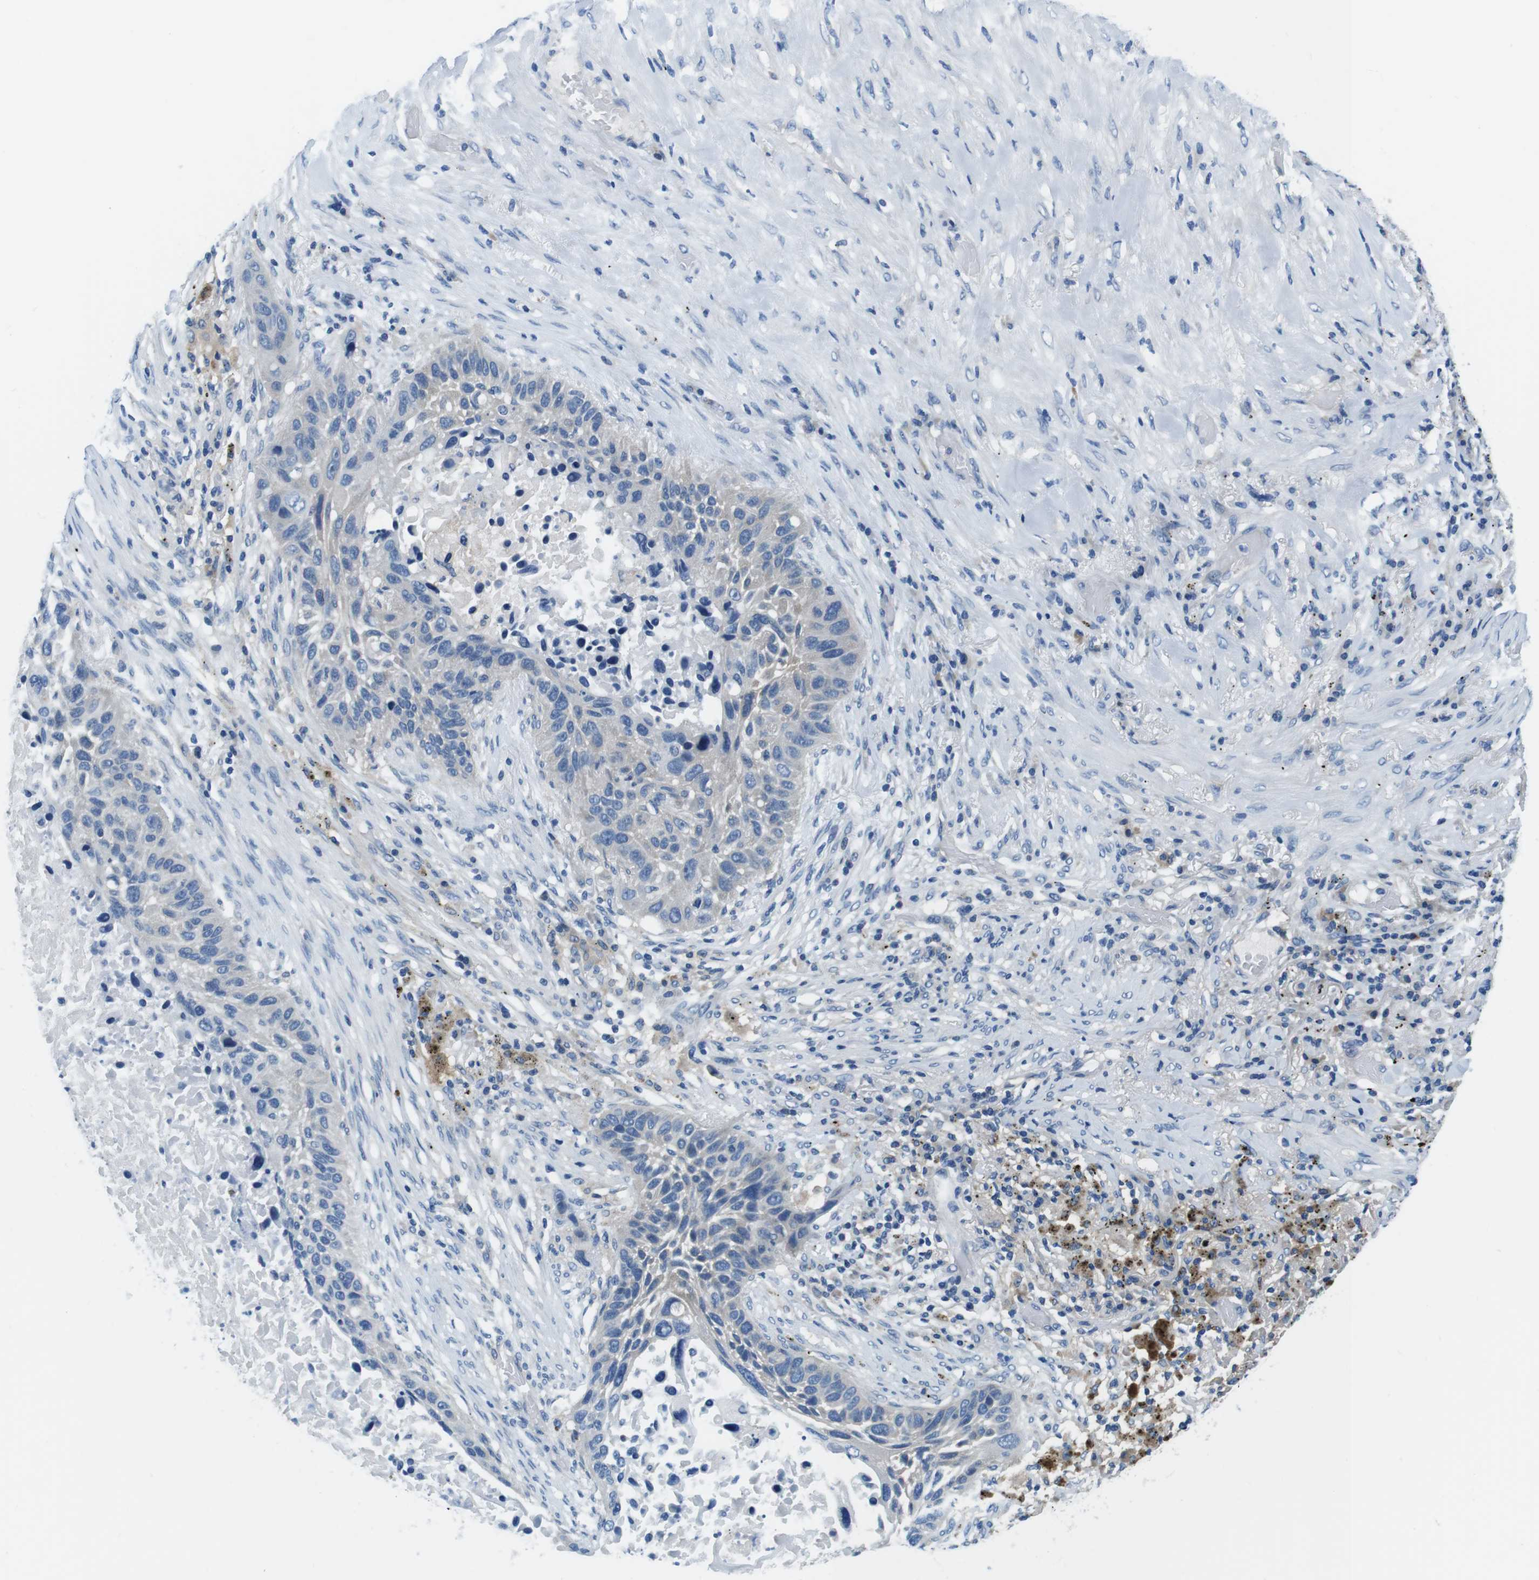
{"staining": {"intensity": "negative", "quantity": "none", "location": "none"}, "tissue": "lung cancer", "cell_type": "Tumor cells", "image_type": "cancer", "snomed": [{"axis": "morphology", "description": "Squamous cell carcinoma, NOS"}, {"axis": "topography", "description": "Lung"}], "caption": "Lung cancer stained for a protein using IHC displays no expression tumor cells.", "gene": "DENND4C", "patient": {"sex": "male", "age": 57}}